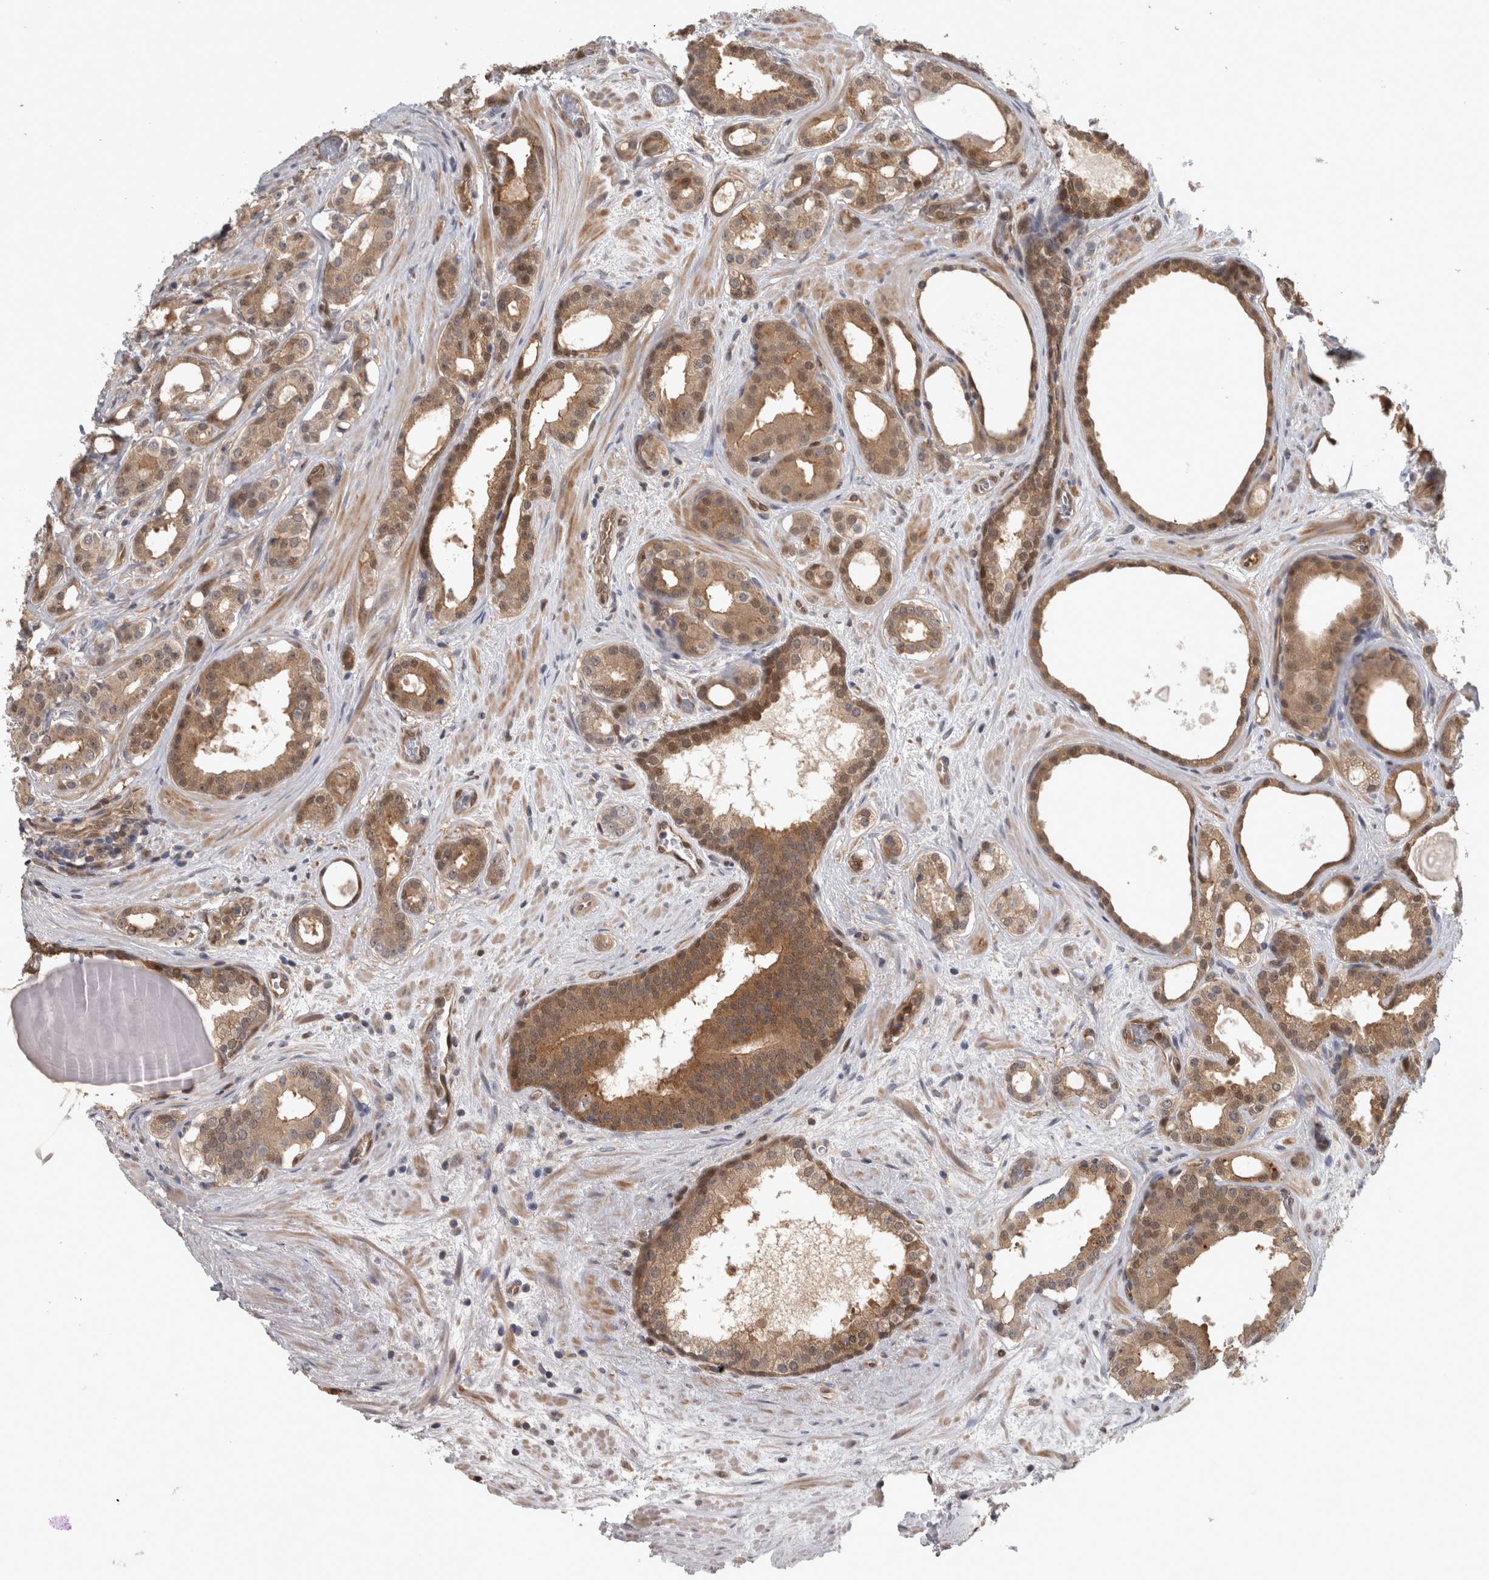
{"staining": {"intensity": "moderate", "quantity": ">75%", "location": "cytoplasmic/membranous,nuclear"}, "tissue": "prostate cancer", "cell_type": "Tumor cells", "image_type": "cancer", "snomed": [{"axis": "morphology", "description": "Adenocarcinoma, High grade"}, {"axis": "topography", "description": "Prostate"}], "caption": "Immunohistochemical staining of human prostate cancer (adenocarcinoma (high-grade)) reveals medium levels of moderate cytoplasmic/membranous and nuclear protein staining in about >75% of tumor cells.", "gene": "NAPRT", "patient": {"sex": "male", "age": 60}}